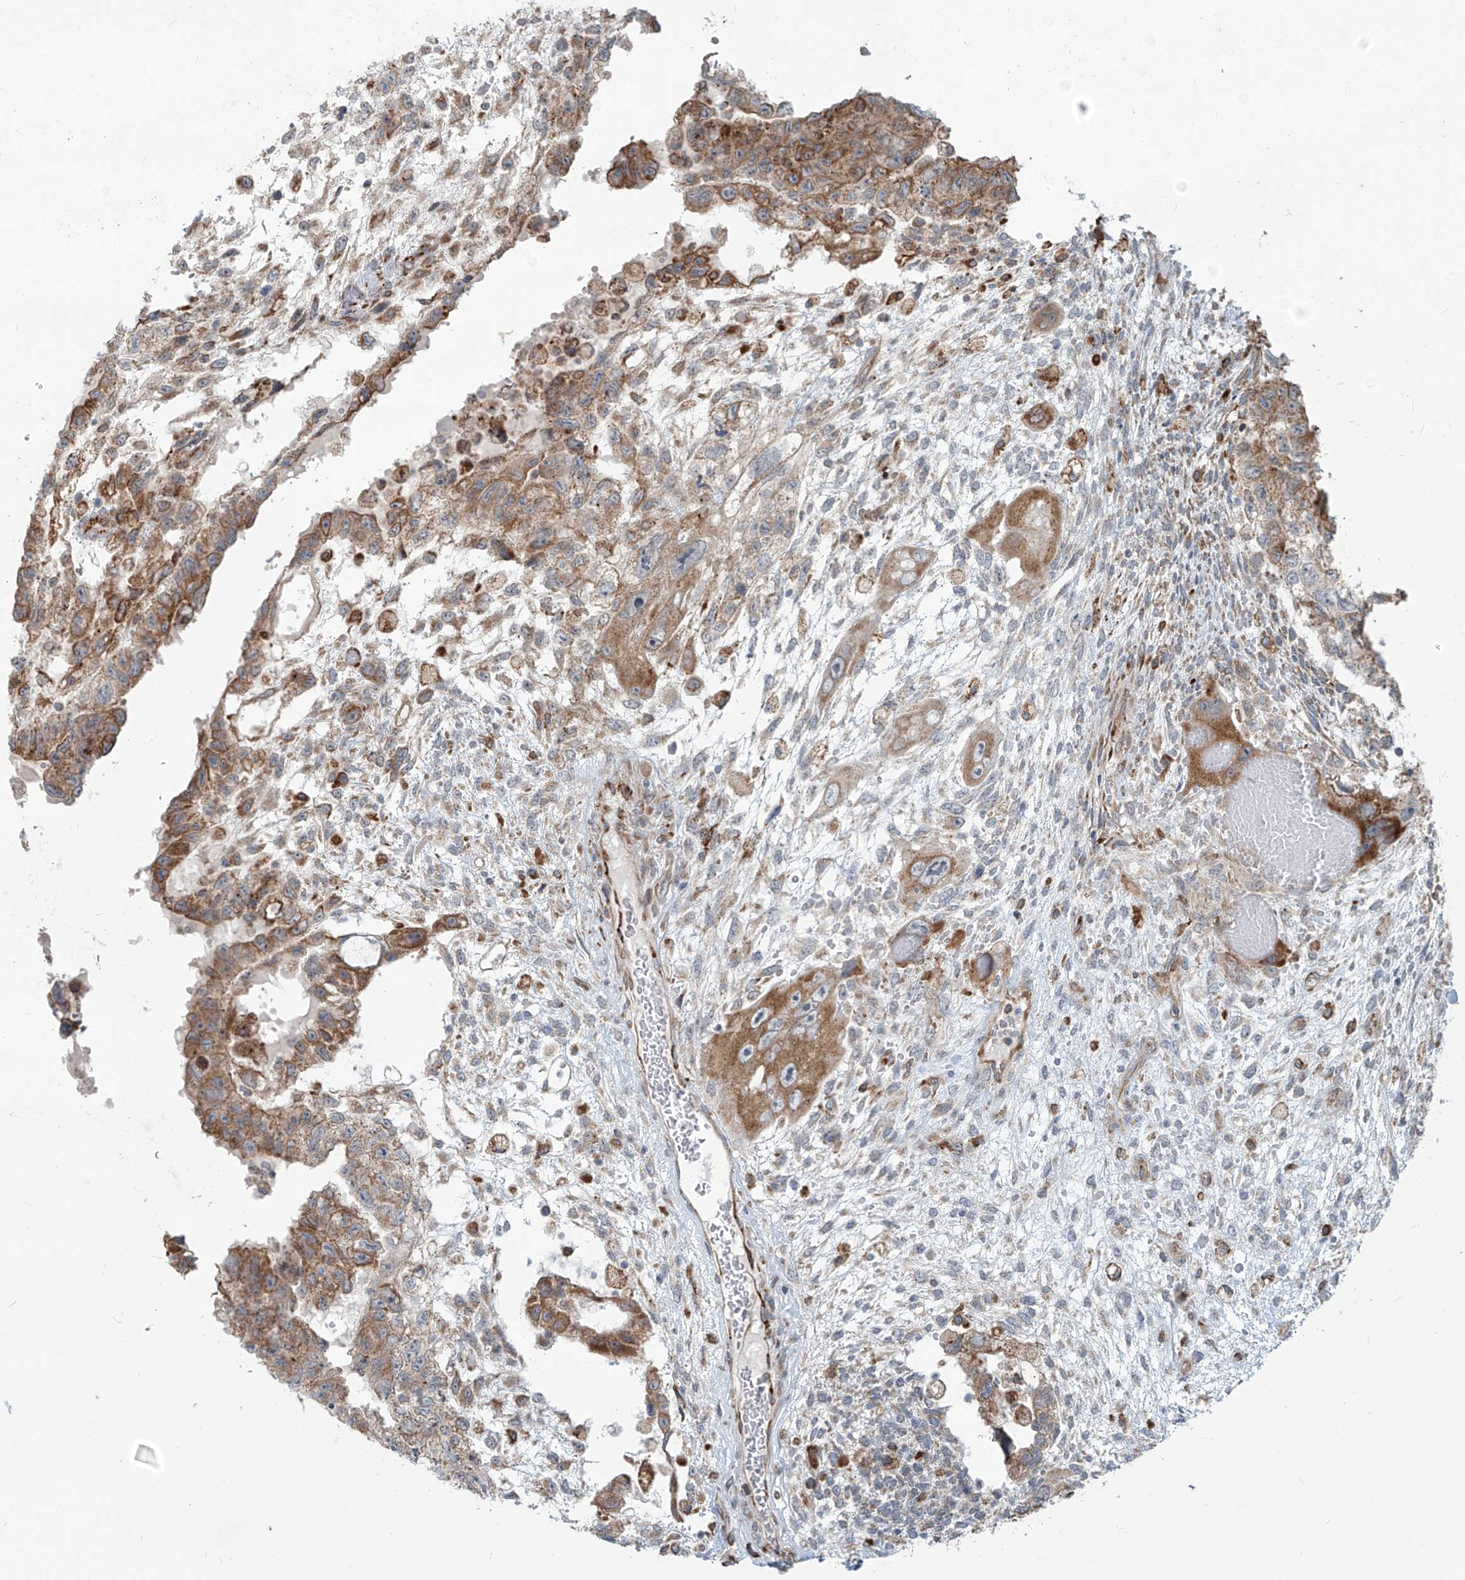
{"staining": {"intensity": "moderate", "quantity": ">75%", "location": "cytoplasmic/membranous"}, "tissue": "testis cancer", "cell_type": "Tumor cells", "image_type": "cancer", "snomed": [{"axis": "morphology", "description": "Carcinoma, Embryonal, NOS"}, {"axis": "topography", "description": "Testis"}], "caption": "Immunohistochemical staining of testis cancer exhibits moderate cytoplasmic/membranous protein staining in about >75% of tumor cells. The staining was performed using DAB (3,3'-diaminobenzidine), with brown indicating positive protein expression. Nuclei are stained blue with hematoxylin.", "gene": "KATNIP", "patient": {"sex": "male", "age": 36}}